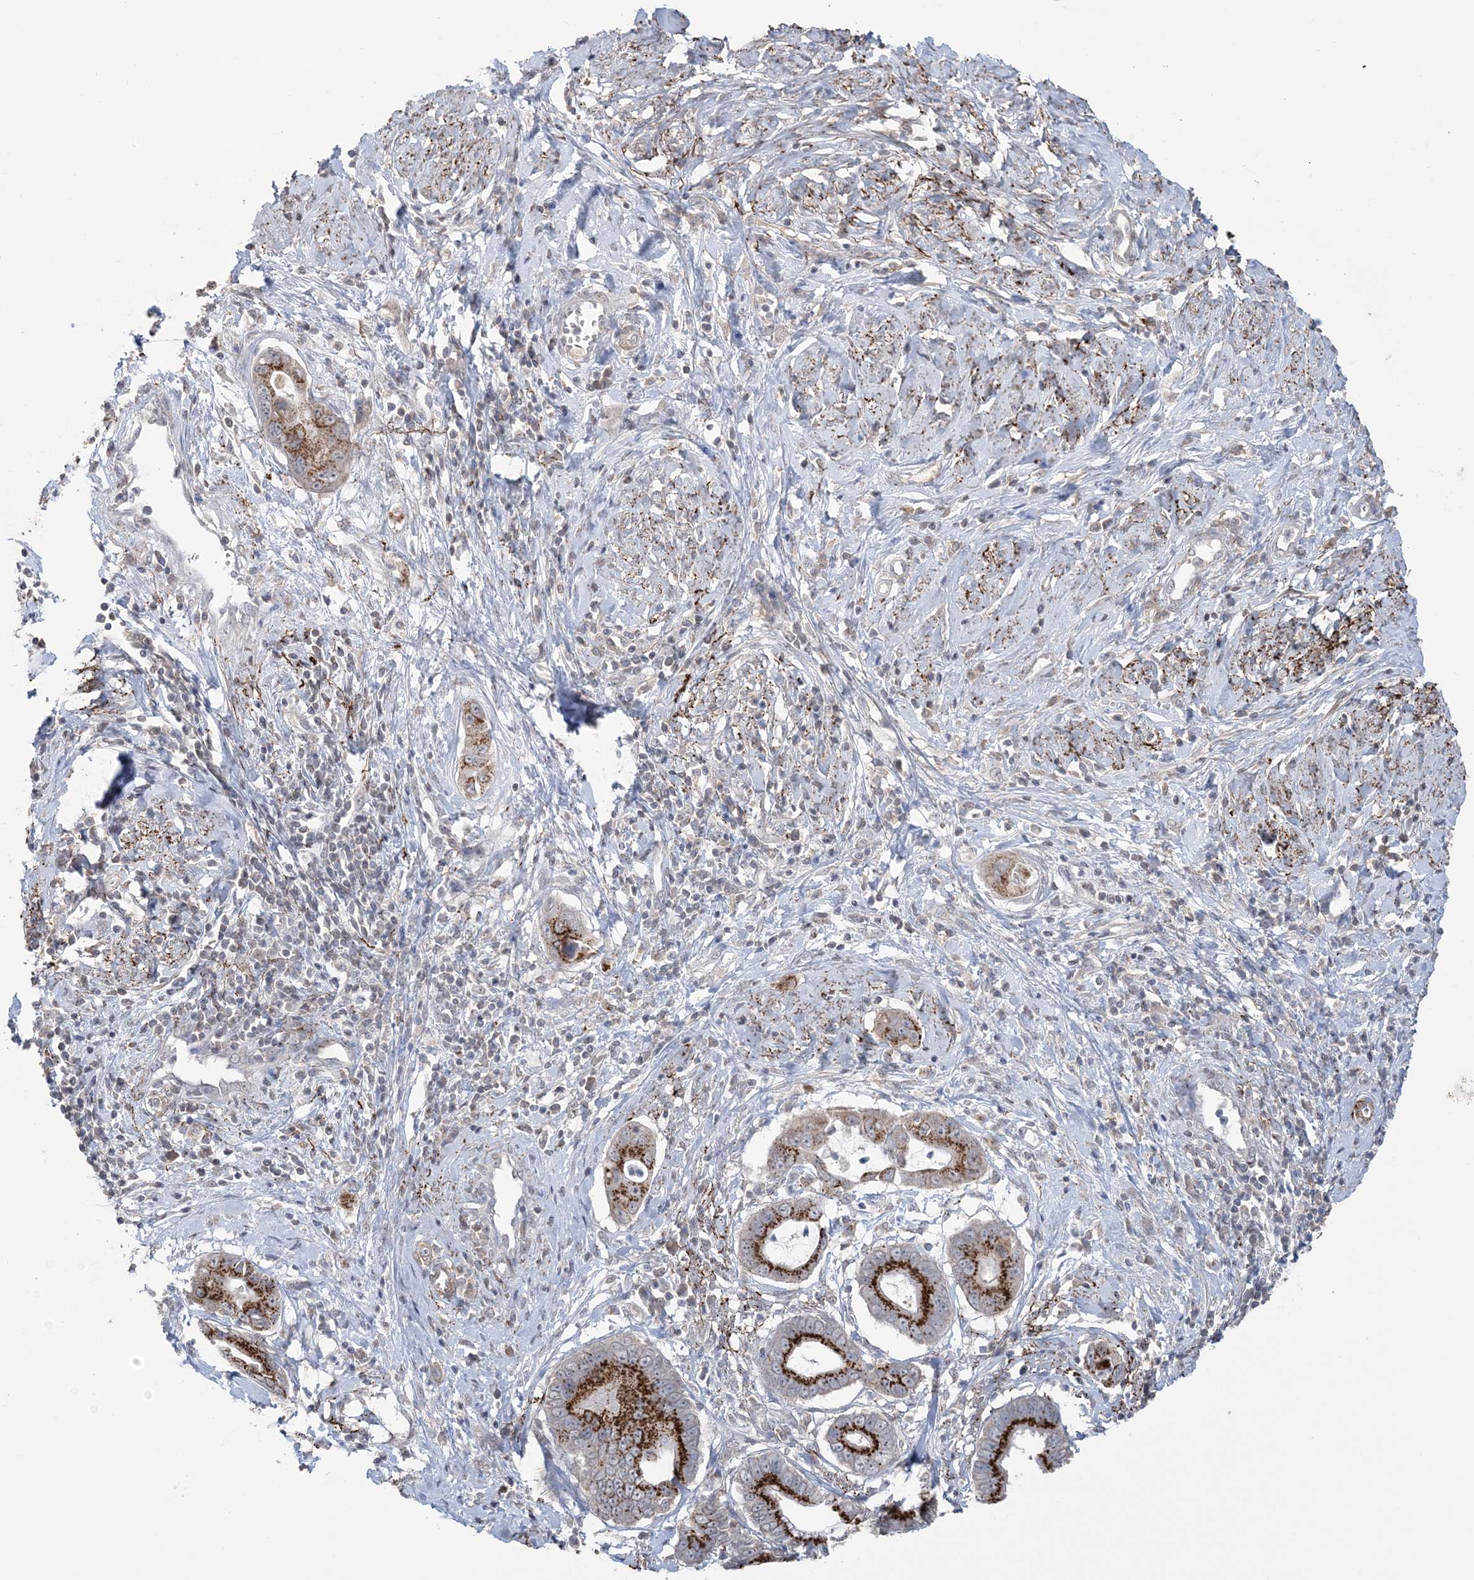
{"staining": {"intensity": "strong", "quantity": ">75%", "location": "cytoplasmic/membranous"}, "tissue": "cervical cancer", "cell_type": "Tumor cells", "image_type": "cancer", "snomed": [{"axis": "morphology", "description": "Adenocarcinoma, NOS"}, {"axis": "topography", "description": "Cervix"}], "caption": "This photomicrograph exhibits immunohistochemistry (IHC) staining of cervical cancer, with high strong cytoplasmic/membranous staining in approximately >75% of tumor cells.", "gene": "XRN1", "patient": {"sex": "female", "age": 44}}